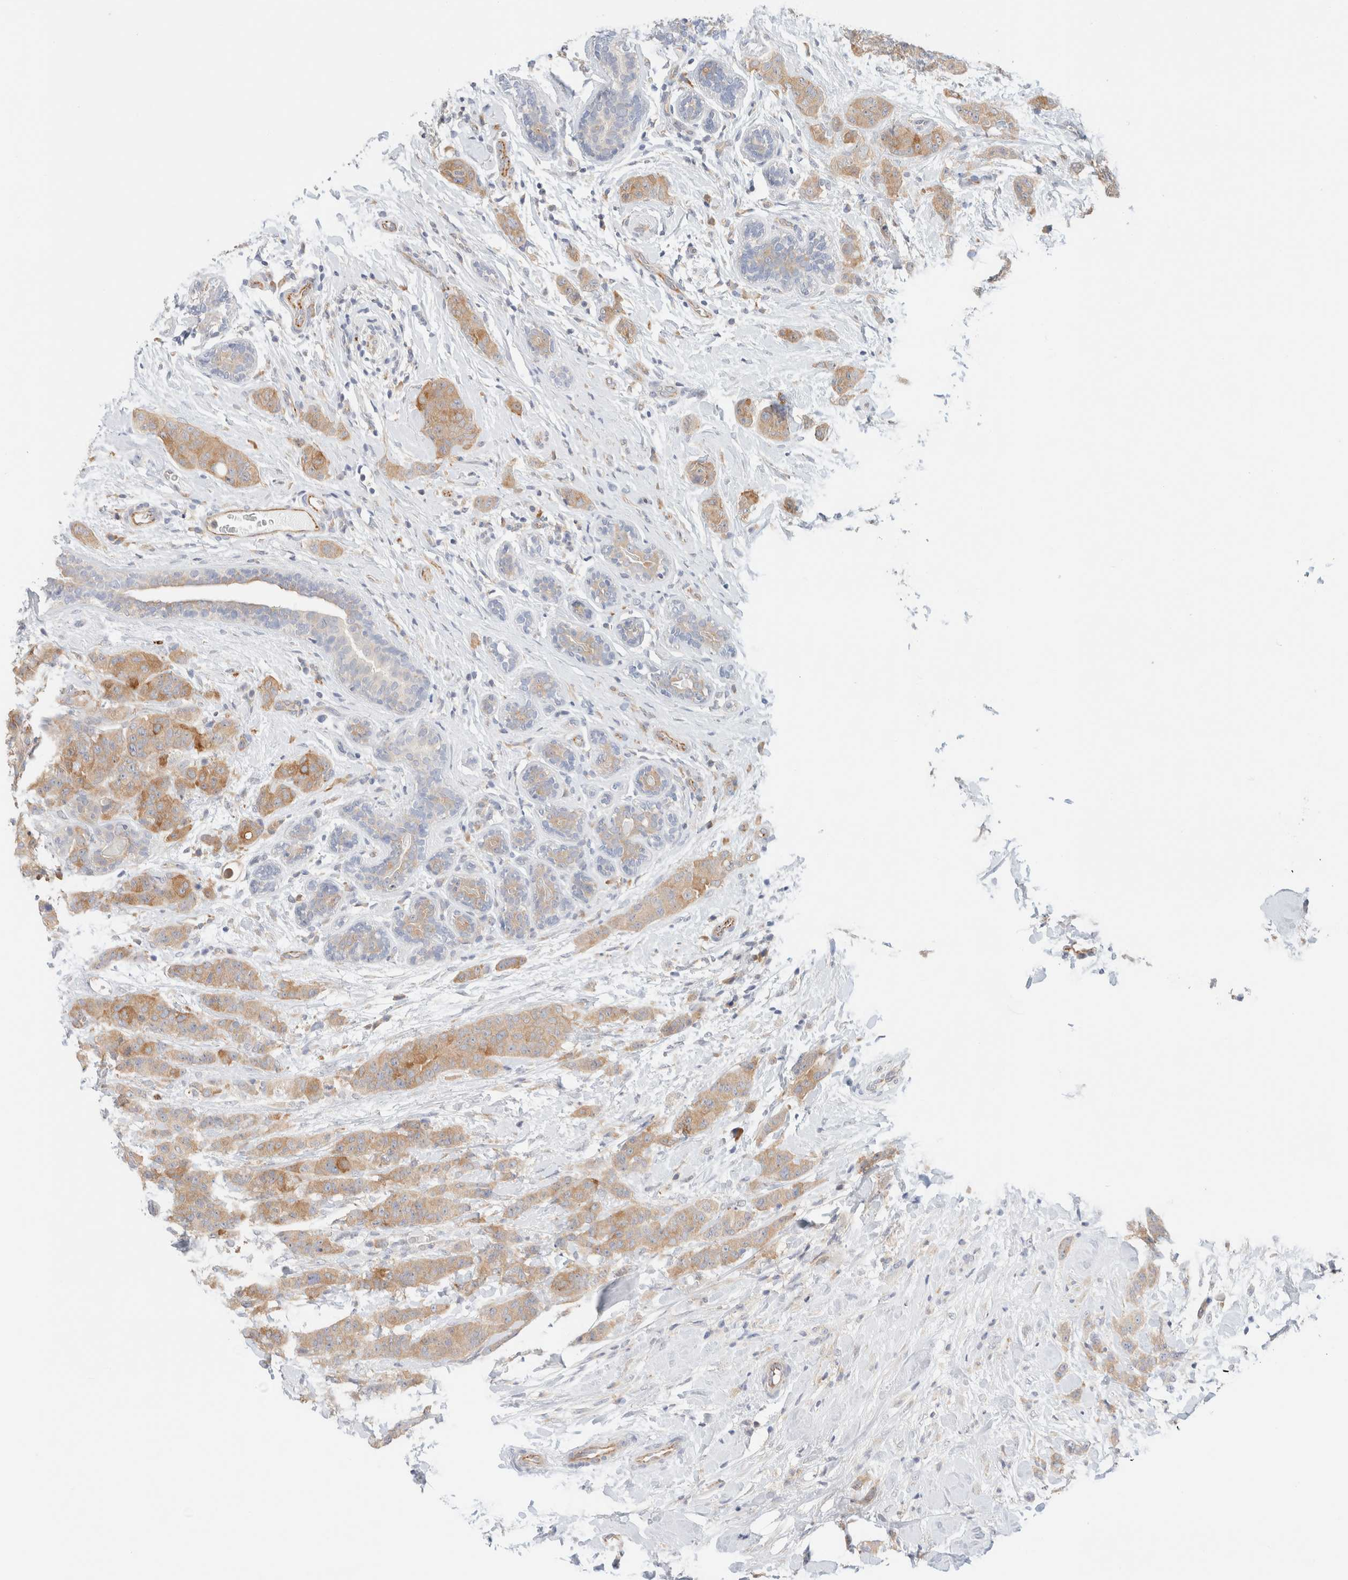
{"staining": {"intensity": "moderate", "quantity": ">75%", "location": "cytoplasmic/membranous"}, "tissue": "breast cancer", "cell_type": "Tumor cells", "image_type": "cancer", "snomed": [{"axis": "morphology", "description": "Normal tissue, NOS"}, {"axis": "morphology", "description": "Duct carcinoma"}, {"axis": "topography", "description": "Breast"}], "caption": "Protein positivity by immunohistochemistry (IHC) displays moderate cytoplasmic/membranous positivity in about >75% of tumor cells in breast cancer (intraductal carcinoma).", "gene": "UNC13B", "patient": {"sex": "female", "age": 40}}